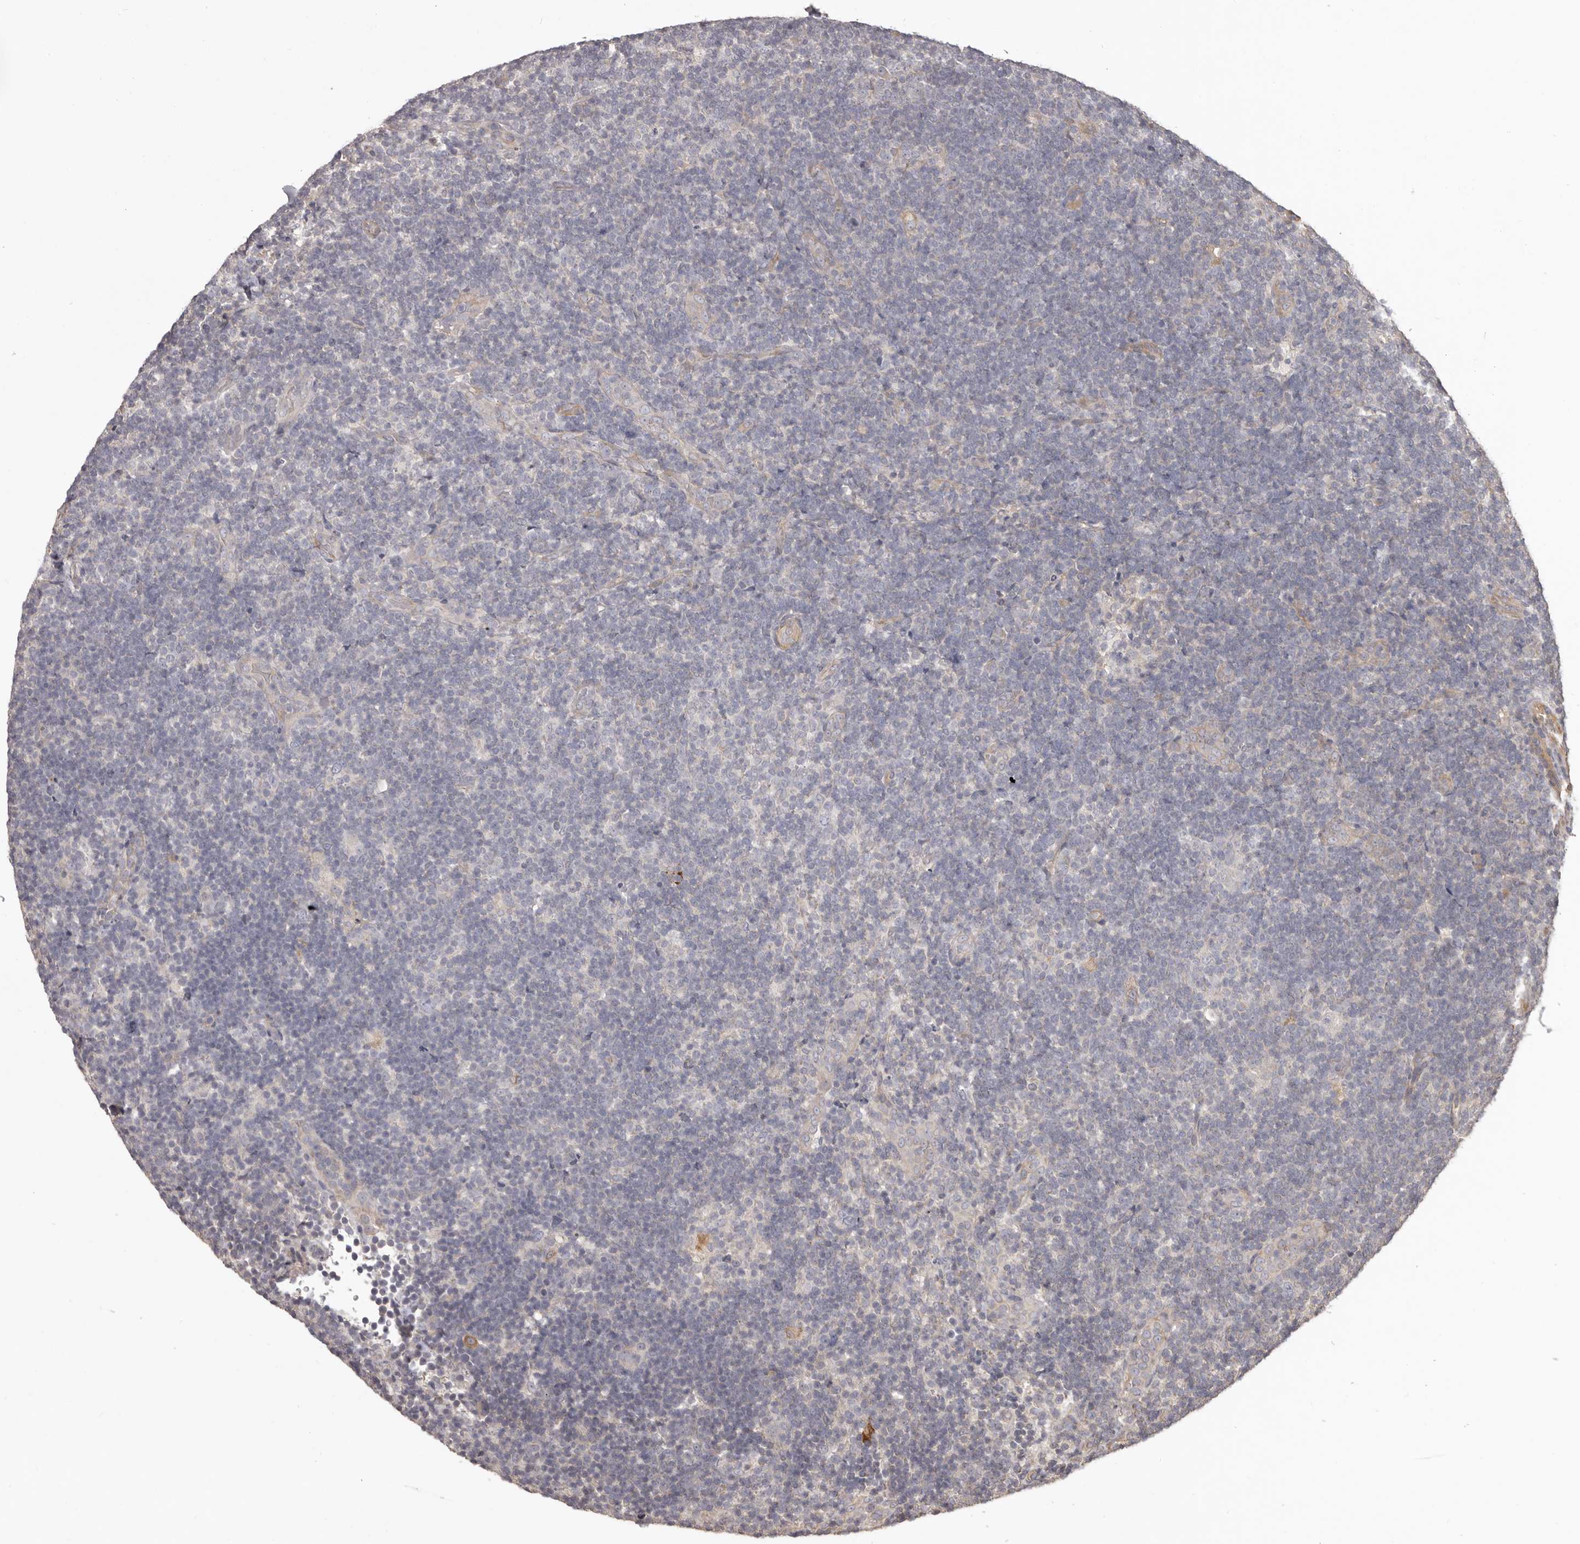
{"staining": {"intensity": "negative", "quantity": "none", "location": "none"}, "tissue": "lymphoma", "cell_type": "Tumor cells", "image_type": "cancer", "snomed": [{"axis": "morphology", "description": "Hodgkin's disease, NOS"}, {"axis": "topography", "description": "Lymph node"}], "caption": "Human lymphoma stained for a protein using immunohistochemistry (IHC) displays no expression in tumor cells.", "gene": "HRH1", "patient": {"sex": "female", "age": 57}}